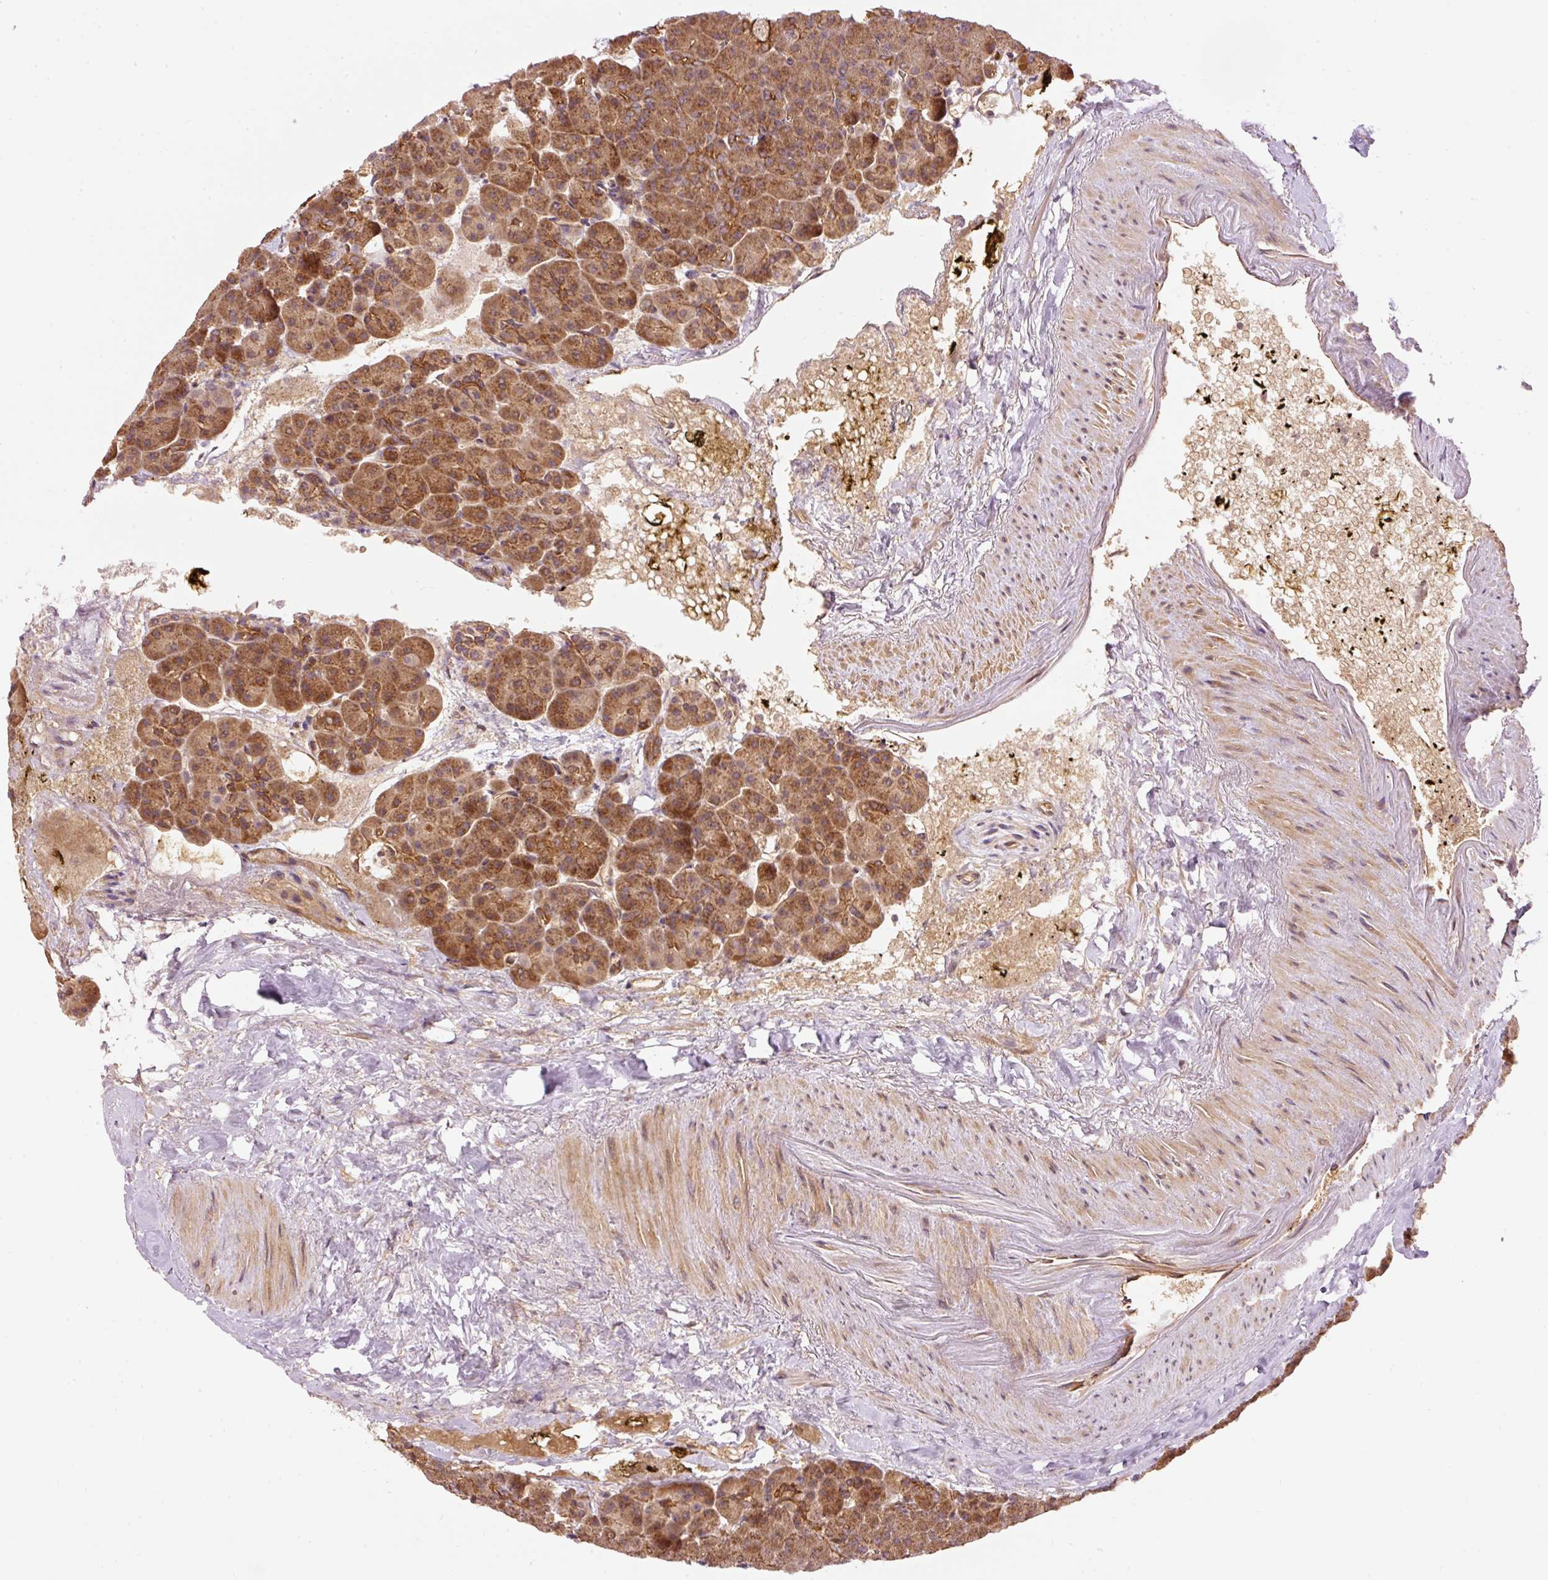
{"staining": {"intensity": "moderate", "quantity": ">75%", "location": "cytoplasmic/membranous"}, "tissue": "pancreas", "cell_type": "Exocrine glandular cells", "image_type": "normal", "snomed": [{"axis": "morphology", "description": "Normal tissue, NOS"}, {"axis": "topography", "description": "Pancreas"}], "caption": "This is a histology image of IHC staining of unremarkable pancreas, which shows moderate positivity in the cytoplasmic/membranous of exocrine glandular cells.", "gene": "ADCY4", "patient": {"sex": "female", "age": 74}}